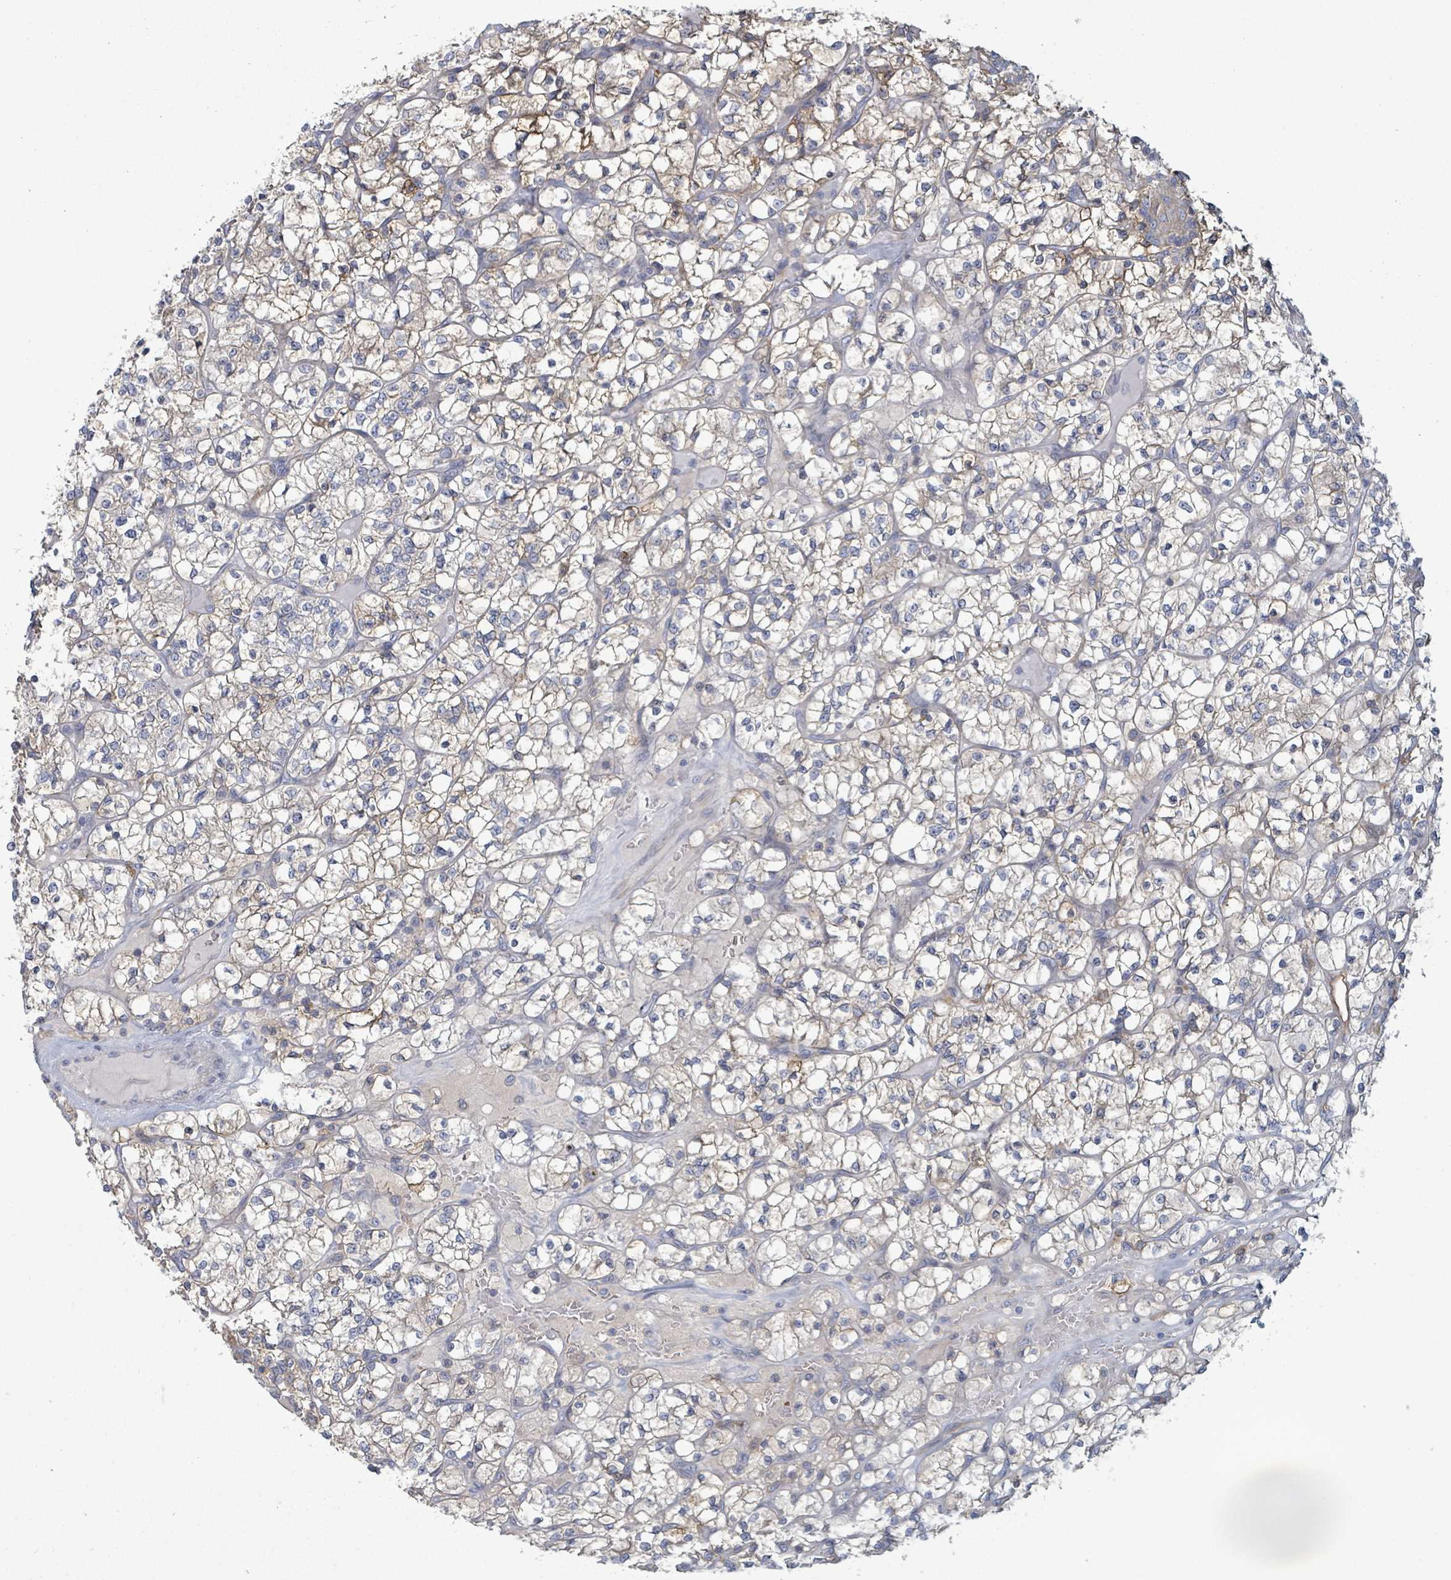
{"staining": {"intensity": "moderate", "quantity": "<25%", "location": "cytoplasmic/membranous"}, "tissue": "renal cancer", "cell_type": "Tumor cells", "image_type": "cancer", "snomed": [{"axis": "morphology", "description": "Adenocarcinoma, NOS"}, {"axis": "topography", "description": "Kidney"}], "caption": "Renal cancer stained with immunohistochemistry (IHC) demonstrates moderate cytoplasmic/membranous positivity in about <25% of tumor cells.", "gene": "COL13A1", "patient": {"sex": "female", "age": 64}}